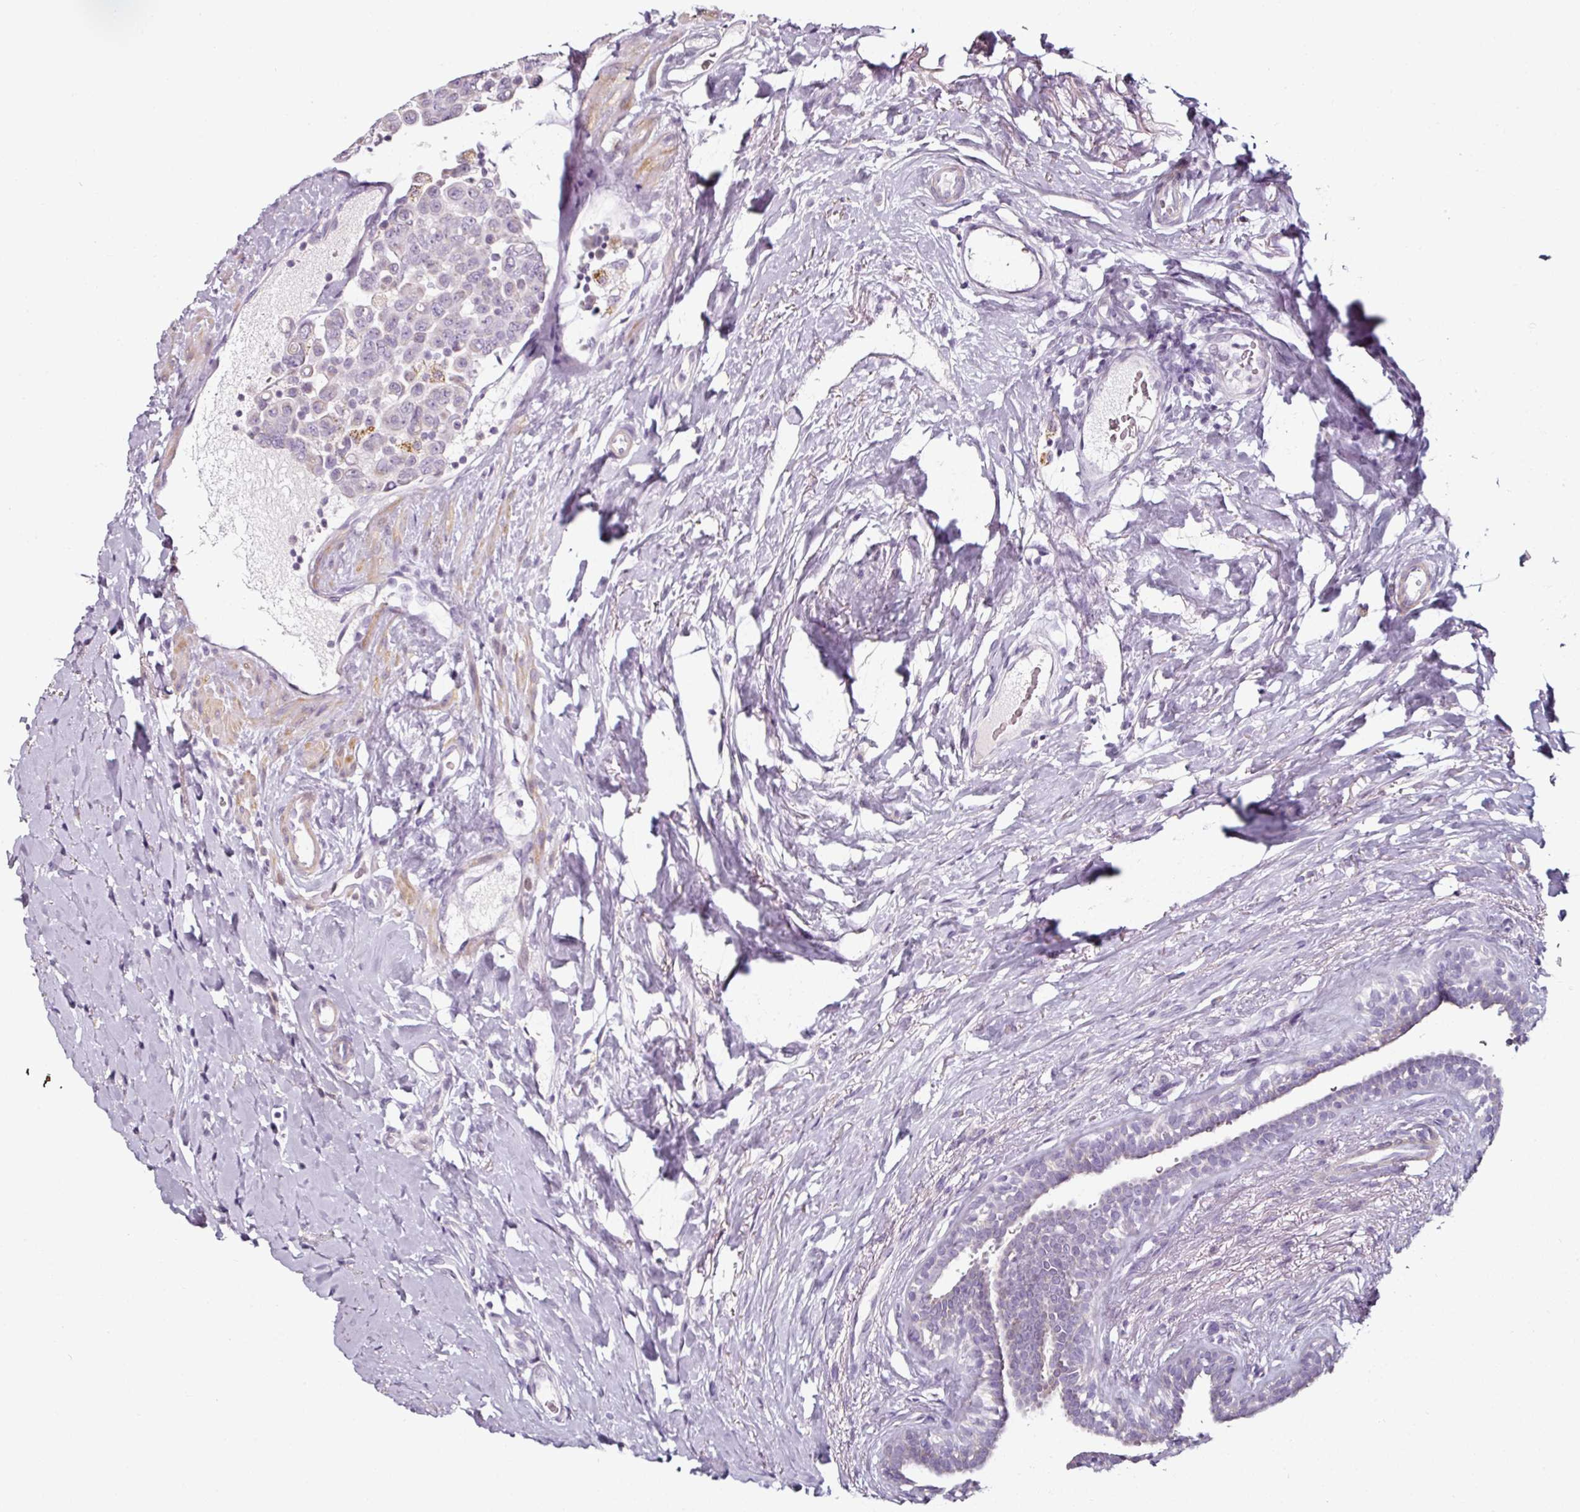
{"staining": {"intensity": "negative", "quantity": "none", "location": "none"}, "tissue": "breast cancer", "cell_type": "Tumor cells", "image_type": "cancer", "snomed": [{"axis": "morphology", "description": "Duct carcinoma"}, {"axis": "topography", "description": "Breast"}], "caption": "This histopathology image is of invasive ductal carcinoma (breast) stained with immunohistochemistry to label a protein in brown with the nuclei are counter-stained blue. There is no positivity in tumor cells. Brightfield microscopy of immunohistochemistry stained with DAB (brown) and hematoxylin (blue), captured at high magnification.", "gene": "CAP2", "patient": {"sex": "female", "age": 40}}